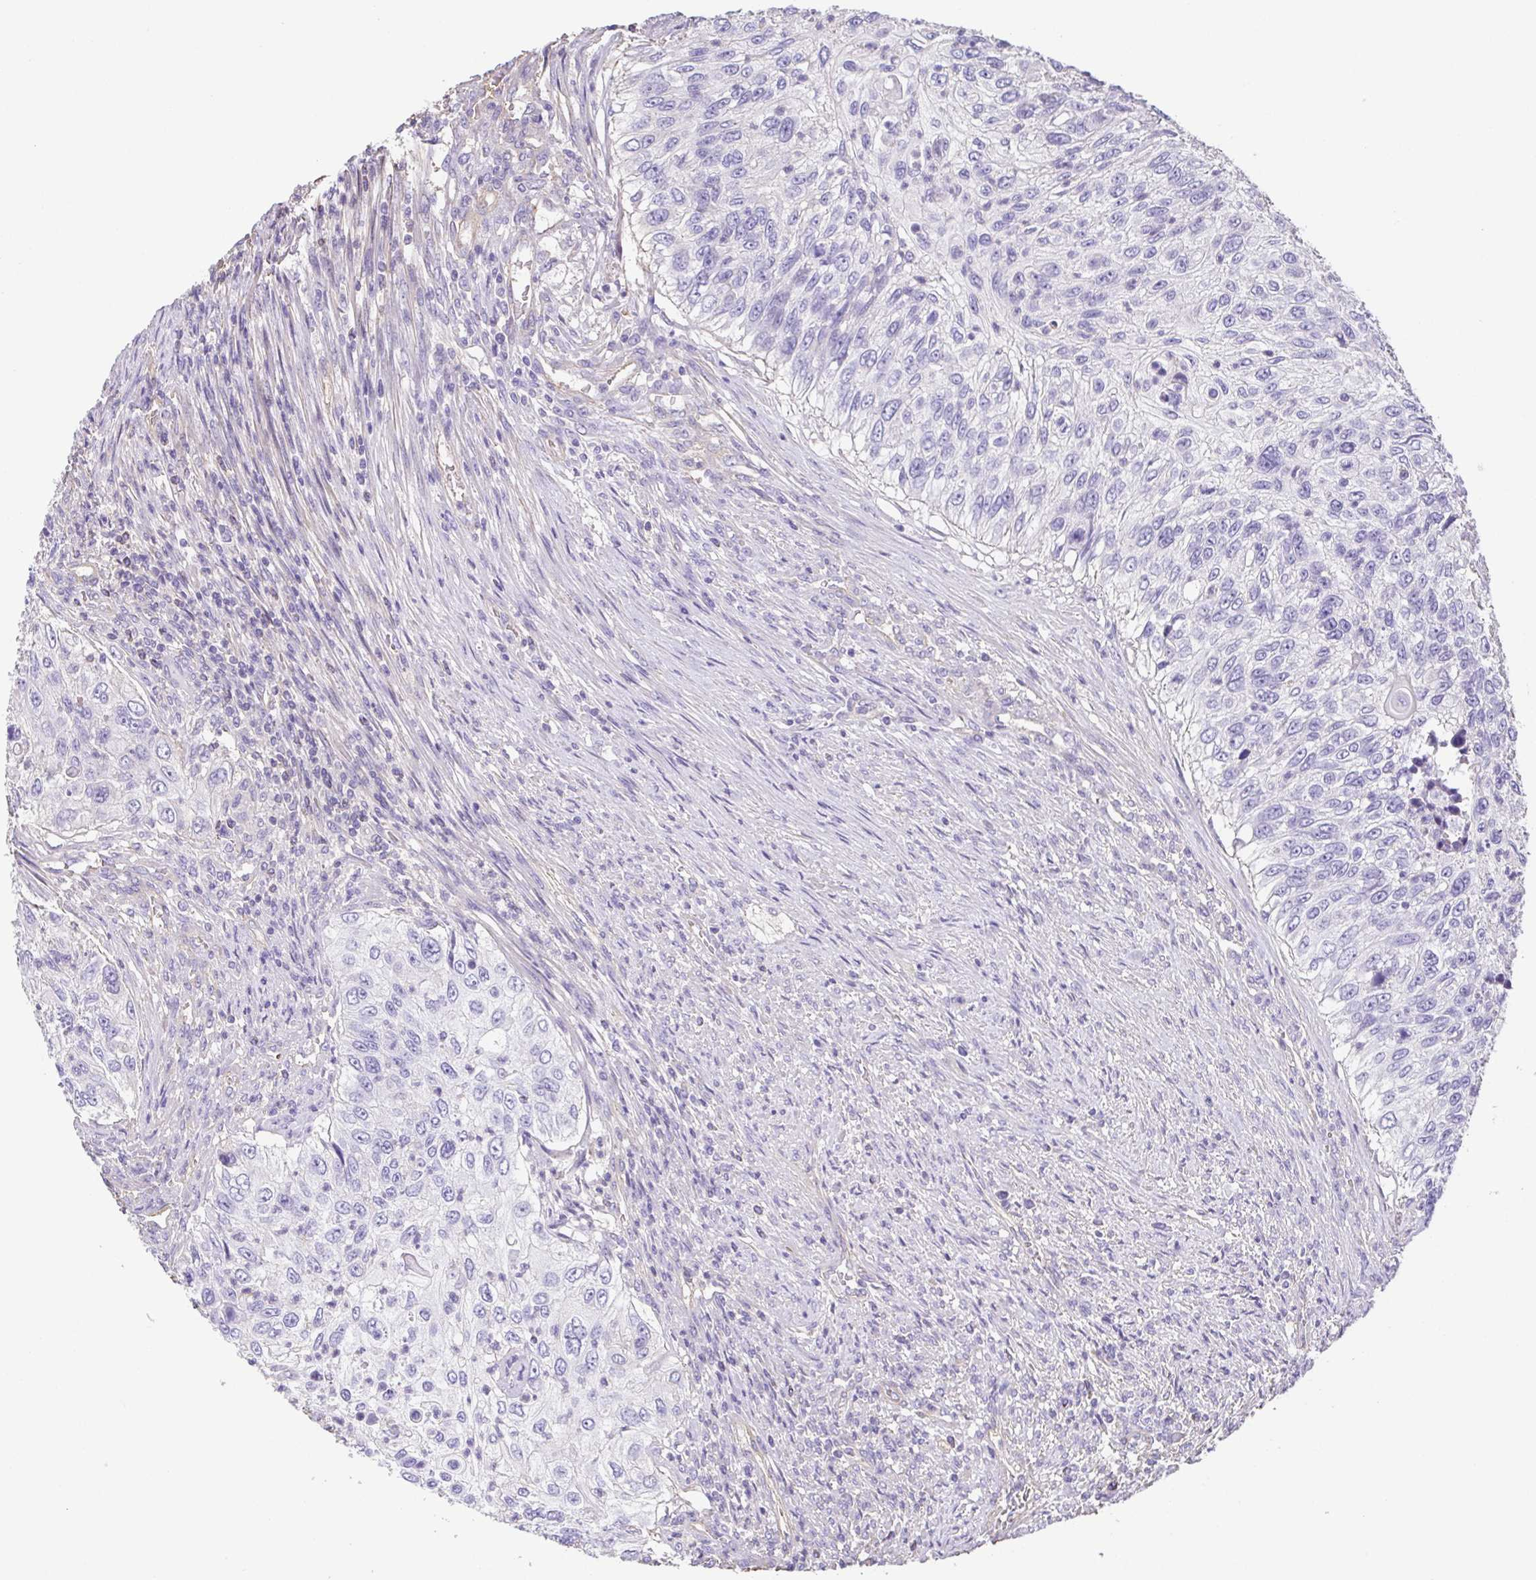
{"staining": {"intensity": "negative", "quantity": "none", "location": "none"}, "tissue": "urothelial cancer", "cell_type": "Tumor cells", "image_type": "cancer", "snomed": [{"axis": "morphology", "description": "Urothelial carcinoma, High grade"}, {"axis": "topography", "description": "Urinary bladder"}], "caption": "Urothelial cancer stained for a protein using IHC reveals no expression tumor cells.", "gene": "MYL6", "patient": {"sex": "female", "age": 60}}